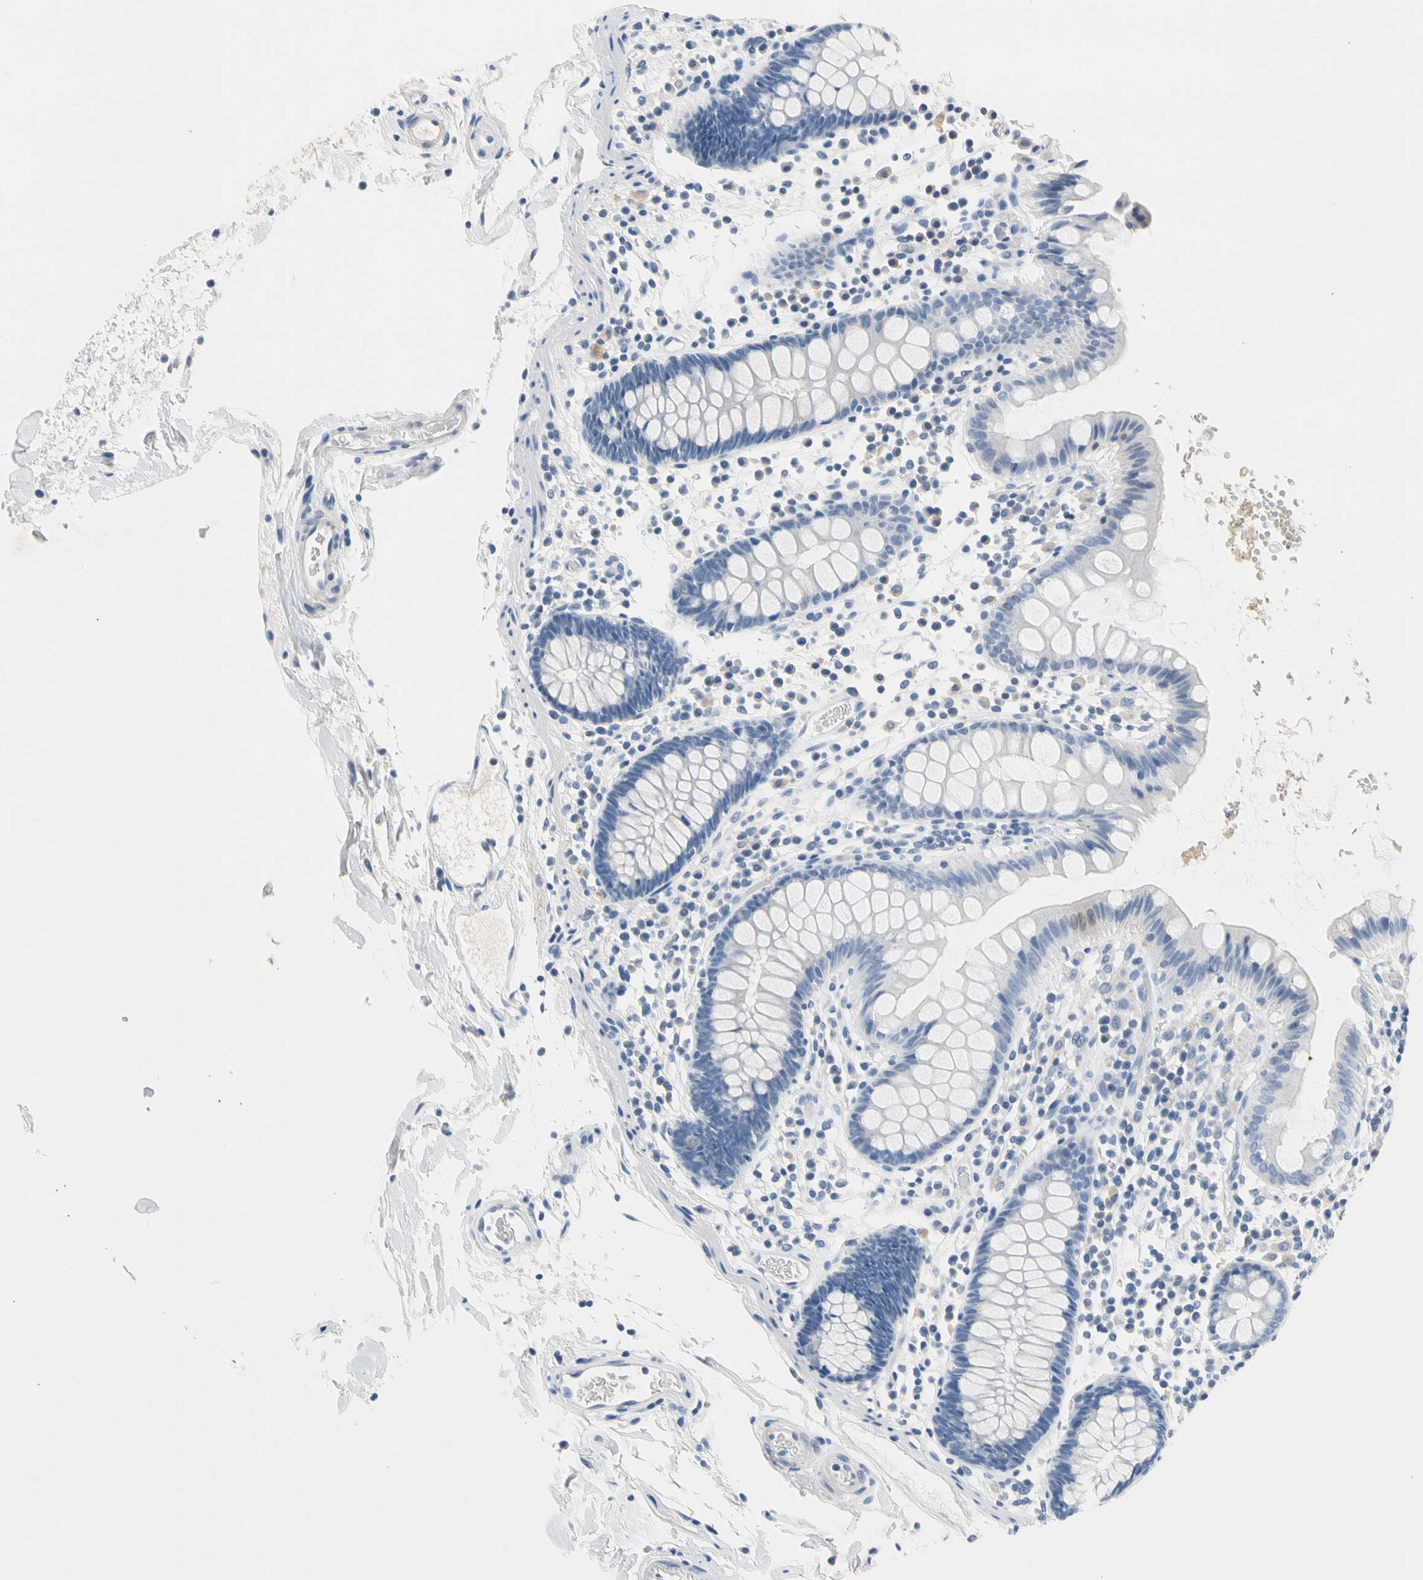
{"staining": {"intensity": "negative", "quantity": "none", "location": "none"}, "tissue": "colon", "cell_type": "Endothelial cells", "image_type": "normal", "snomed": [{"axis": "morphology", "description": "Normal tissue, NOS"}, {"axis": "topography", "description": "Colon"}], "caption": "Endothelial cells are negative for protein expression in normal human colon. (DAB IHC with hematoxylin counter stain).", "gene": "MARK1", "patient": {"sex": "female", "age": 78}}